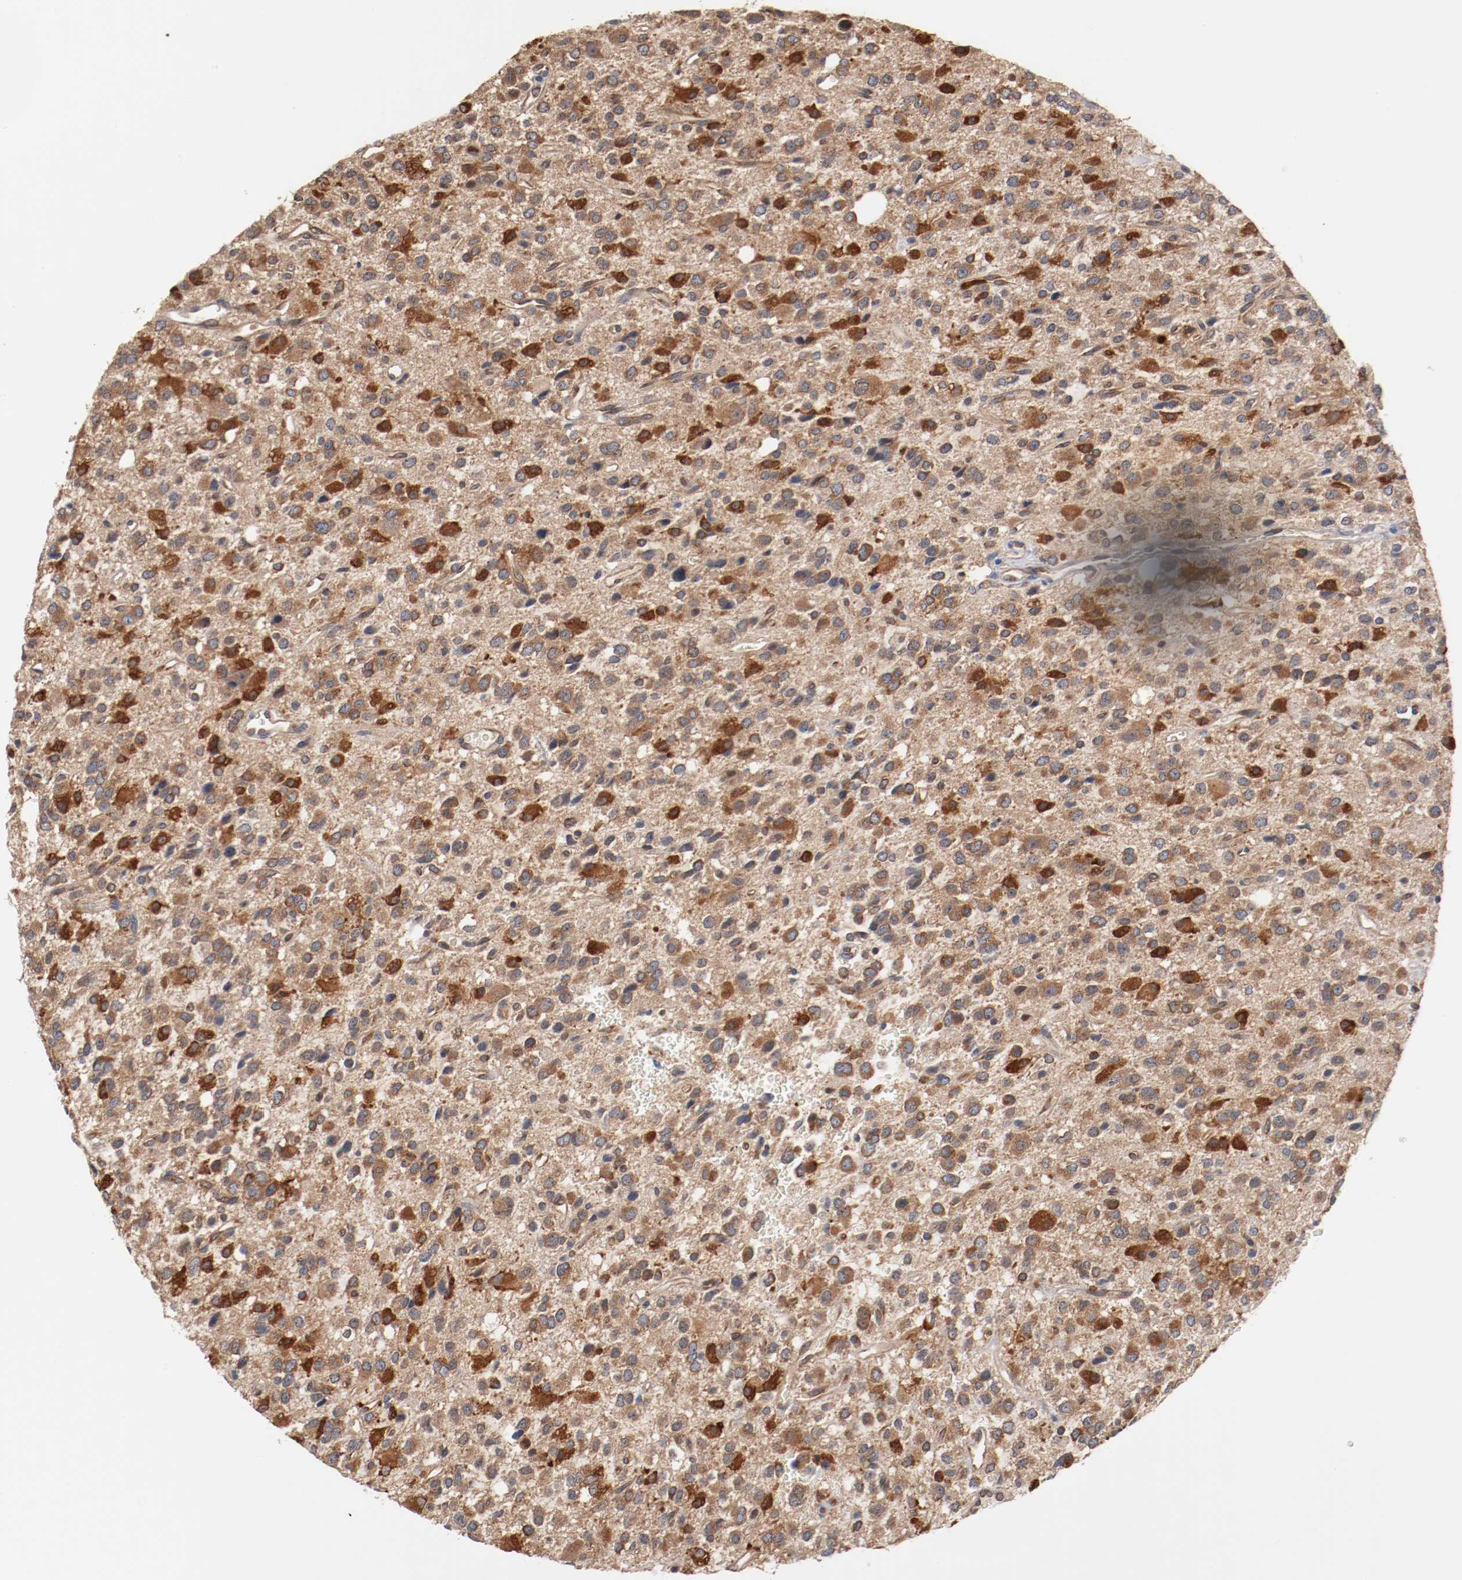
{"staining": {"intensity": "strong", "quantity": "25%-75%", "location": "cytoplasmic/membranous,nuclear"}, "tissue": "glioma", "cell_type": "Tumor cells", "image_type": "cancer", "snomed": [{"axis": "morphology", "description": "Glioma, malignant, High grade"}, {"axis": "topography", "description": "Brain"}], "caption": "Malignant glioma (high-grade) stained with DAB (3,3'-diaminobenzidine) immunohistochemistry shows high levels of strong cytoplasmic/membranous and nuclear positivity in approximately 25%-75% of tumor cells. The protein is shown in brown color, while the nuclei are stained blue.", "gene": "RNASE11", "patient": {"sex": "male", "age": 47}}